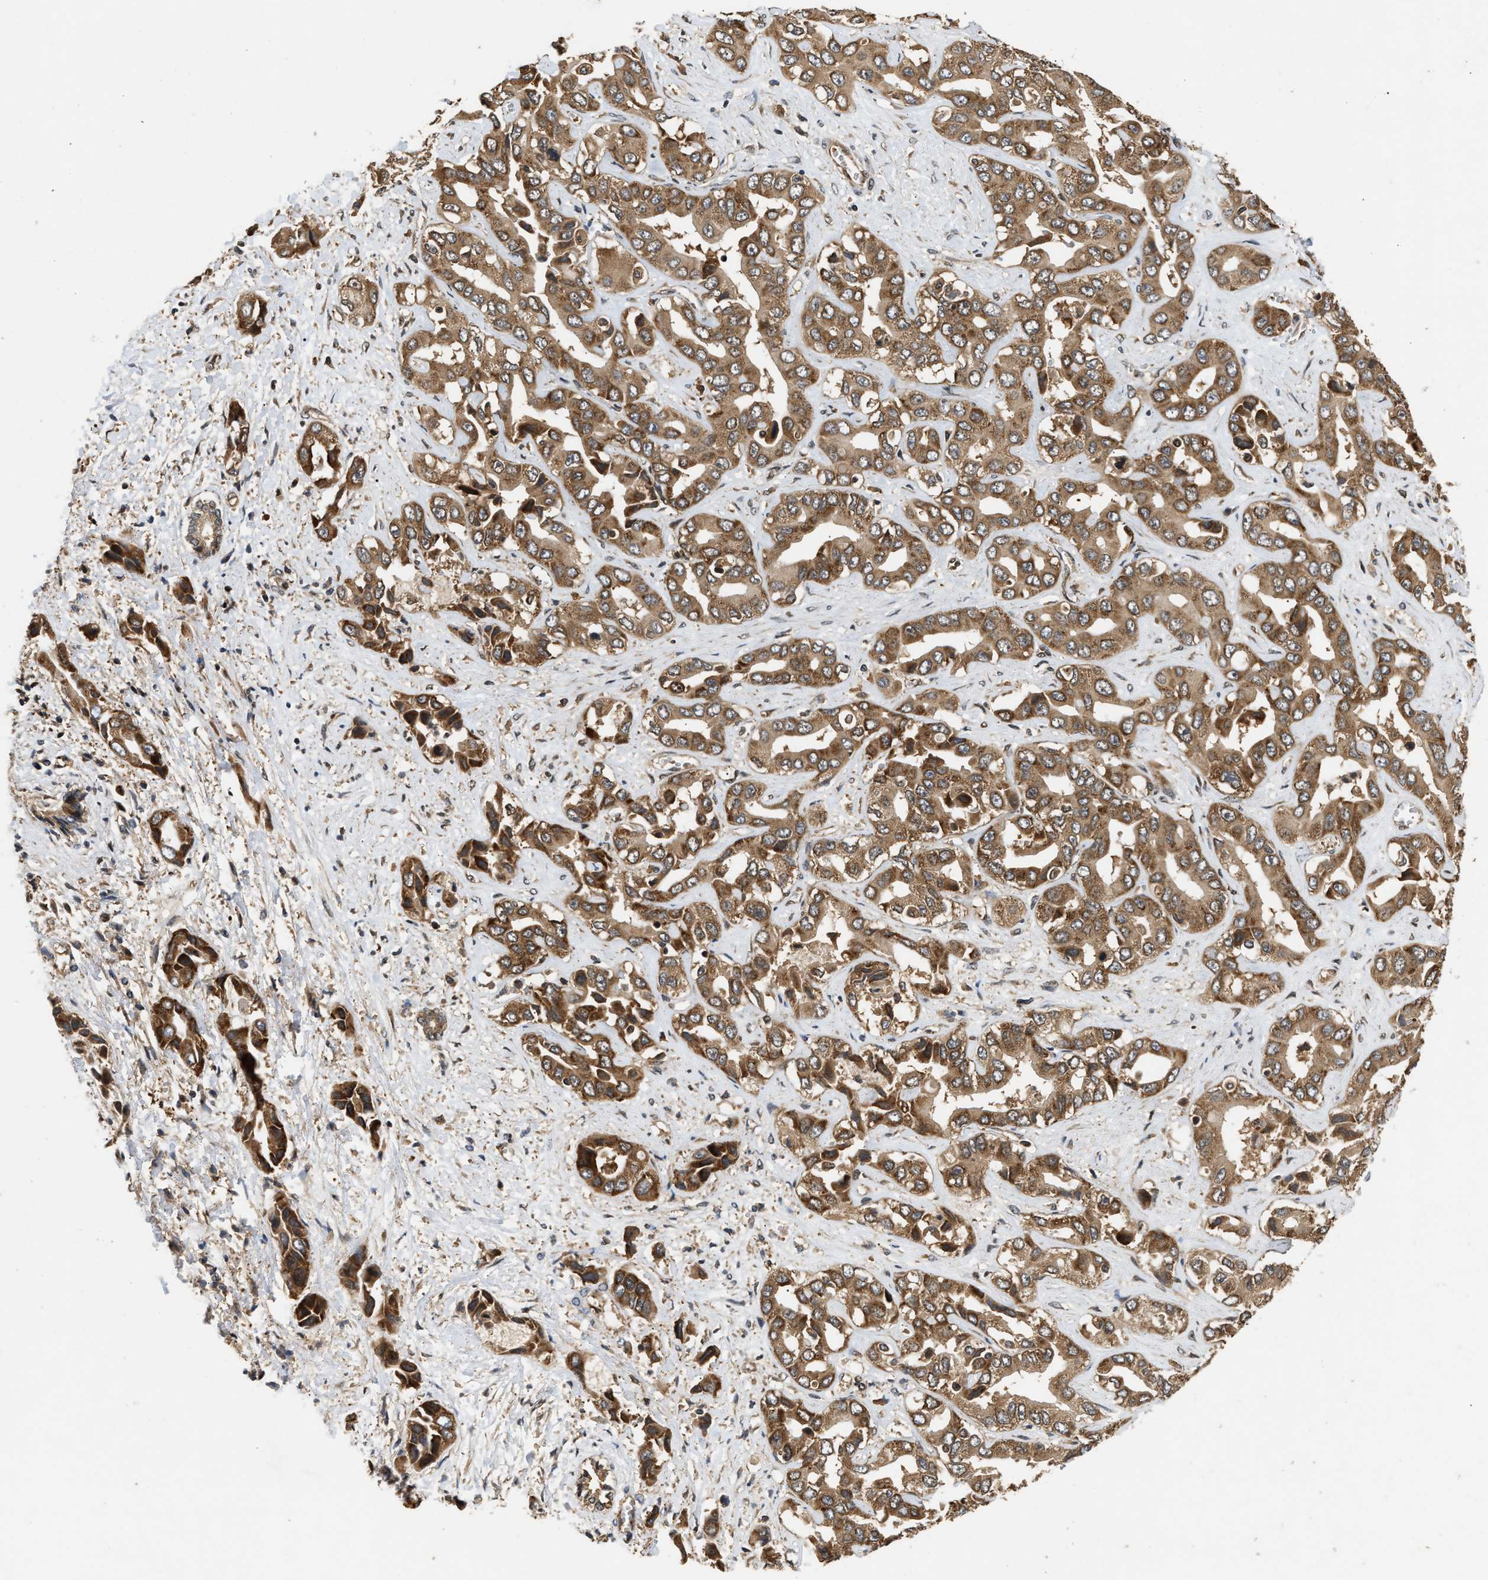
{"staining": {"intensity": "moderate", "quantity": ">75%", "location": "cytoplasmic/membranous"}, "tissue": "liver cancer", "cell_type": "Tumor cells", "image_type": "cancer", "snomed": [{"axis": "morphology", "description": "Cholangiocarcinoma"}, {"axis": "topography", "description": "Liver"}], "caption": "Tumor cells exhibit medium levels of moderate cytoplasmic/membranous positivity in about >75% of cells in human liver cancer (cholangiocarcinoma).", "gene": "DNAJC2", "patient": {"sex": "female", "age": 52}}